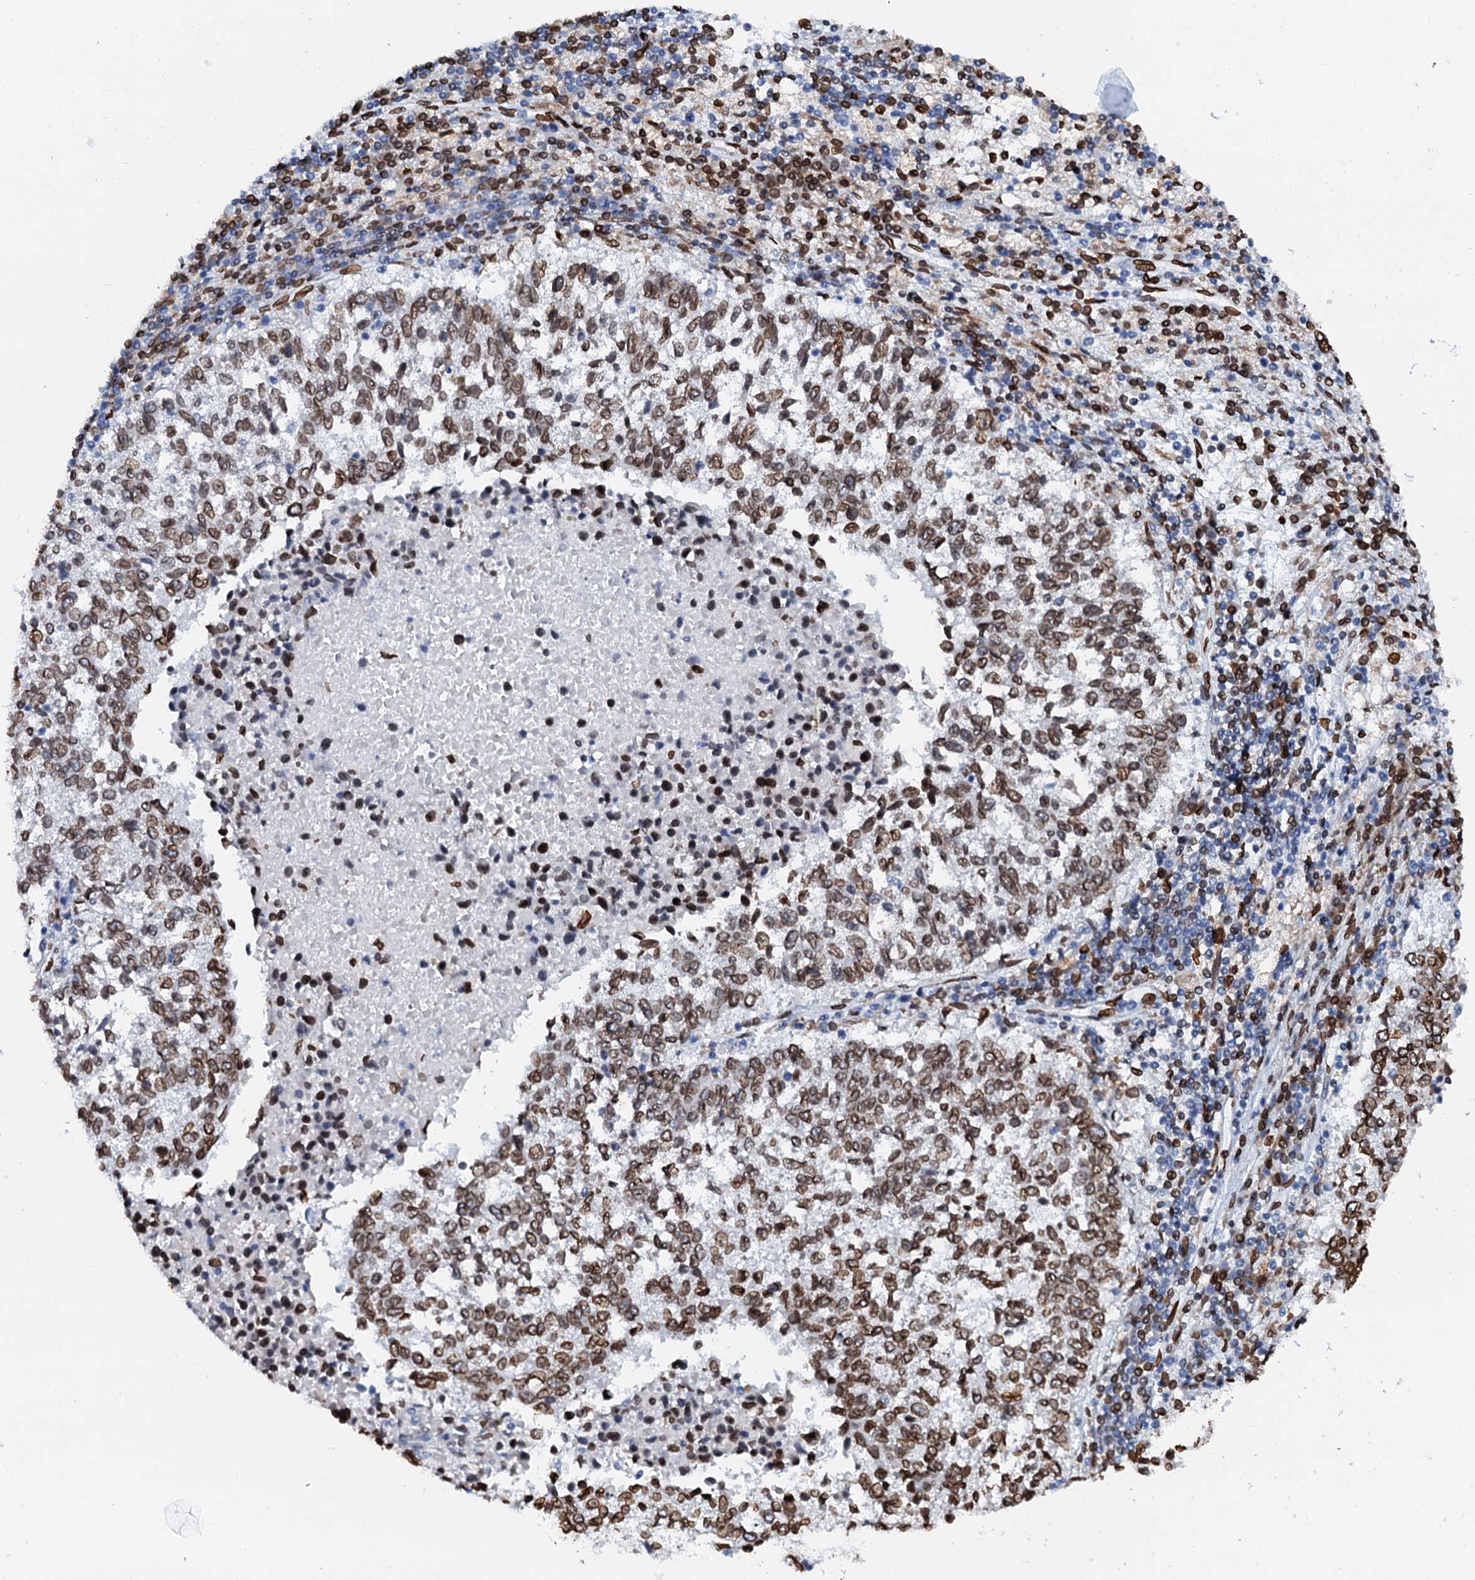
{"staining": {"intensity": "moderate", "quantity": ">75%", "location": "cytoplasmic/membranous,nuclear"}, "tissue": "lung cancer", "cell_type": "Tumor cells", "image_type": "cancer", "snomed": [{"axis": "morphology", "description": "Squamous cell carcinoma, NOS"}, {"axis": "topography", "description": "Lung"}], "caption": "Protein staining by immunohistochemistry shows moderate cytoplasmic/membranous and nuclear positivity in approximately >75% of tumor cells in lung cancer.", "gene": "KATNAL2", "patient": {"sex": "male", "age": 73}}